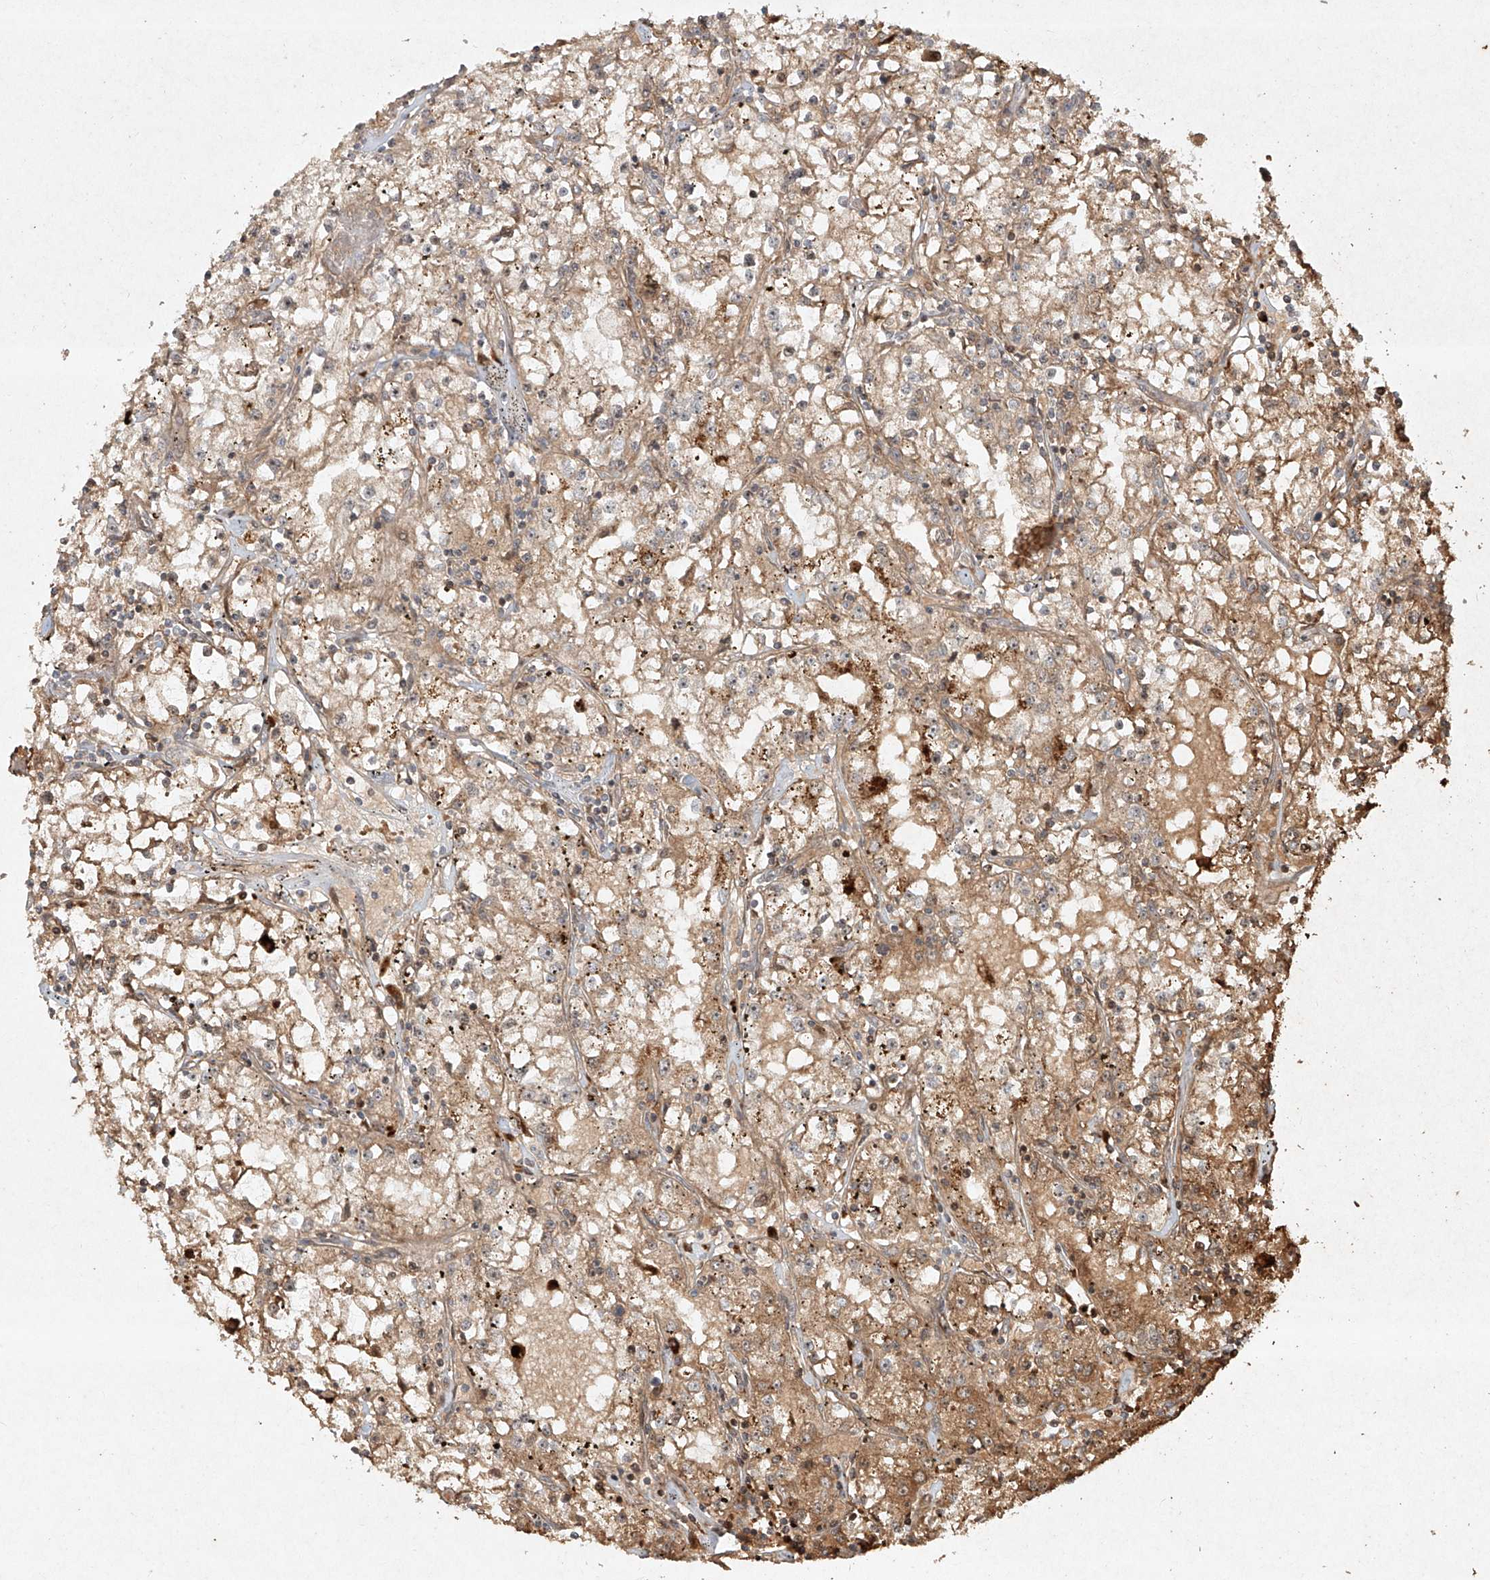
{"staining": {"intensity": "moderate", "quantity": ">75%", "location": "cytoplasmic/membranous"}, "tissue": "renal cancer", "cell_type": "Tumor cells", "image_type": "cancer", "snomed": [{"axis": "morphology", "description": "Adenocarcinoma, NOS"}, {"axis": "topography", "description": "Kidney"}], "caption": "The immunohistochemical stain labels moderate cytoplasmic/membranous expression in tumor cells of renal cancer (adenocarcinoma) tissue.", "gene": "CYYR1", "patient": {"sex": "male", "age": 56}}